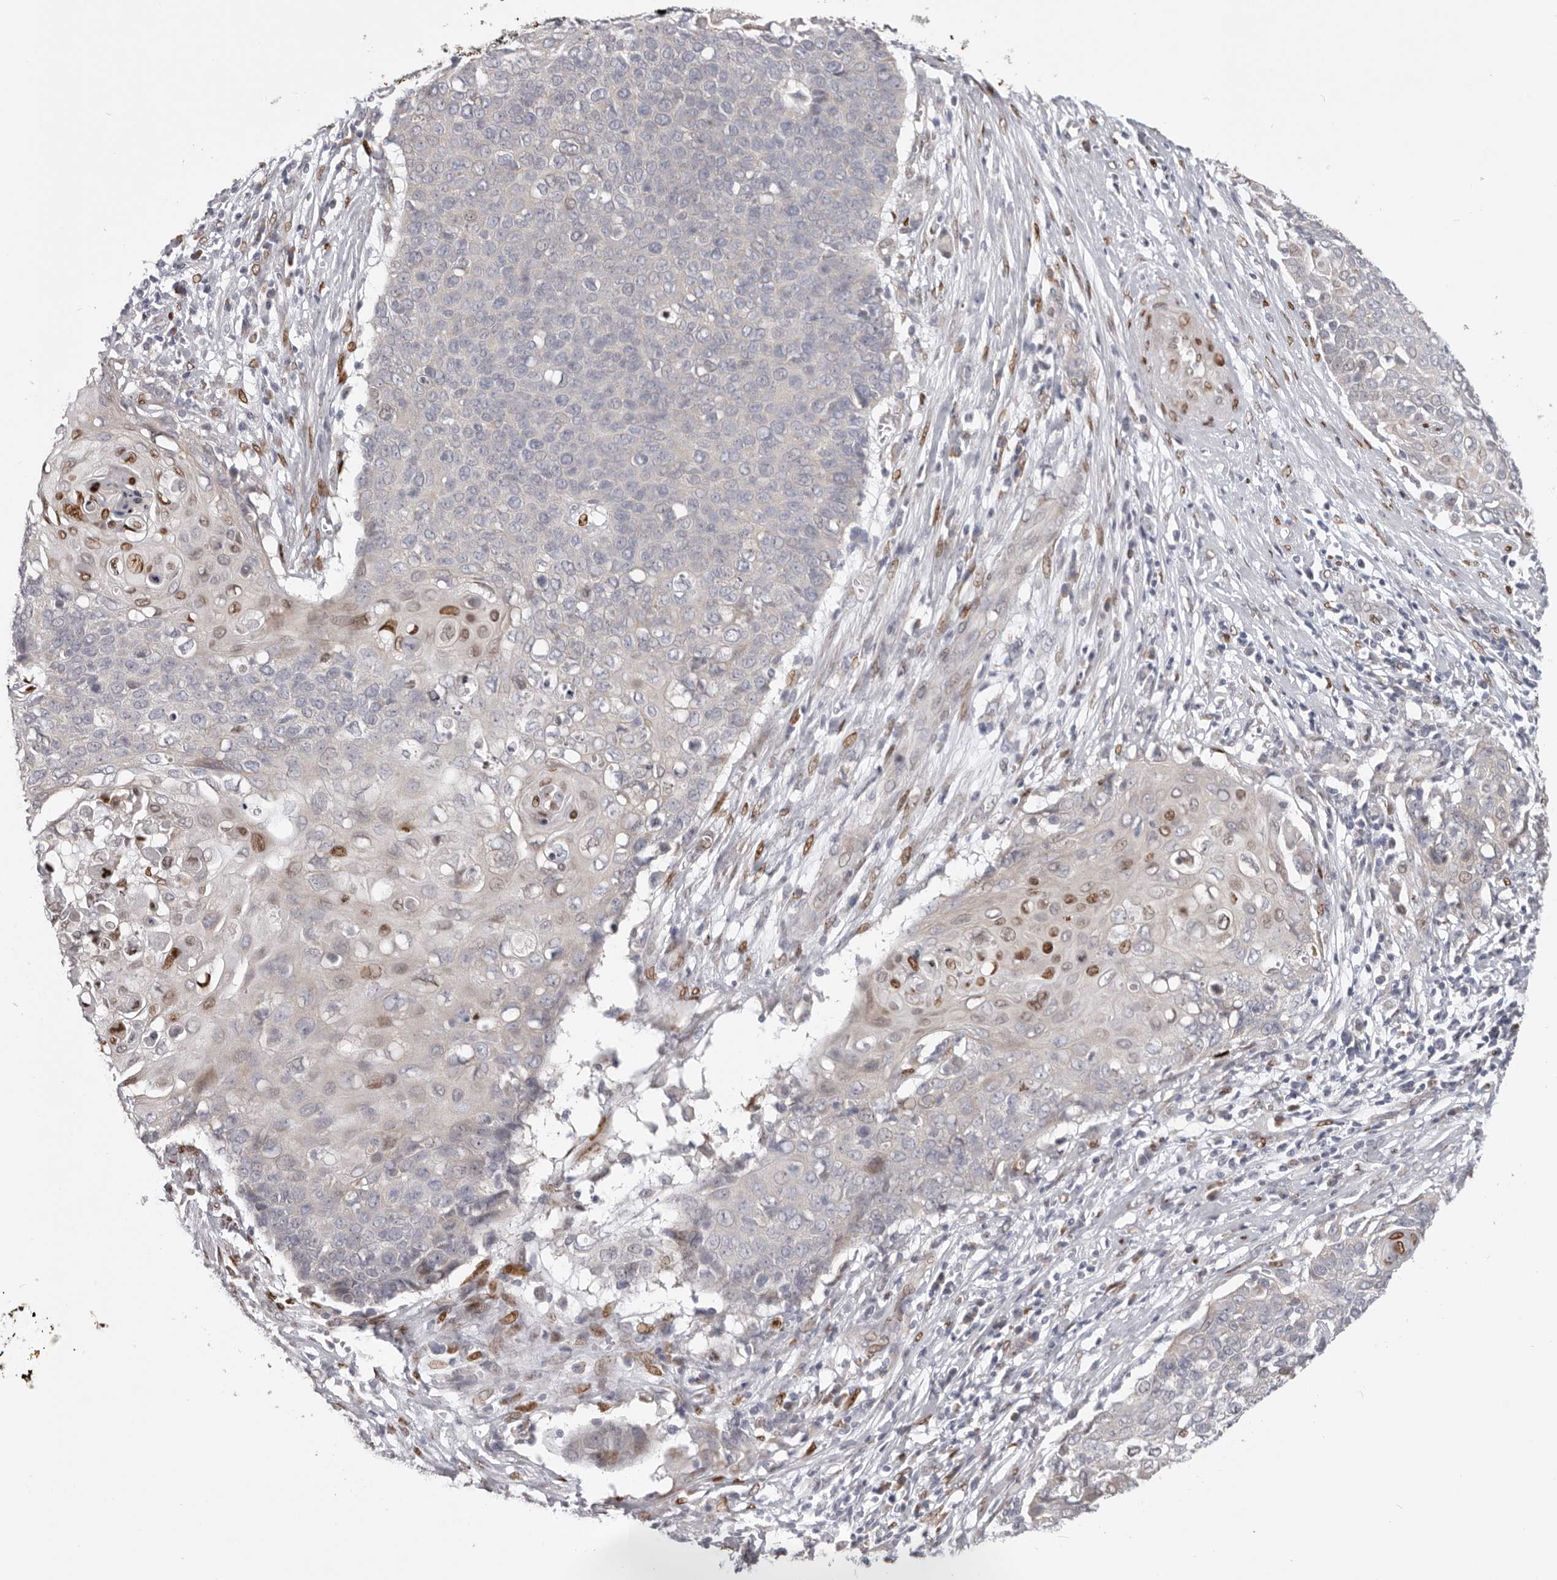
{"staining": {"intensity": "strong", "quantity": "<25%", "location": "nuclear"}, "tissue": "cervical cancer", "cell_type": "Tumor cells", "image_type": "cancer", "snomed": [{"axis": "morphology", "description": "Squamous cell carcinoma, NOS"}, {"axis": "topography", "description": "Cervix"}], "caption": "DAB (3,3'-diaminobenzidine) immunohistochemical staining of cervical cancer shows strong nuclear protein staining in about <25% of tumor cells.", "gene": "SRP19", "patient": {"sex": "female", "age": 39}}